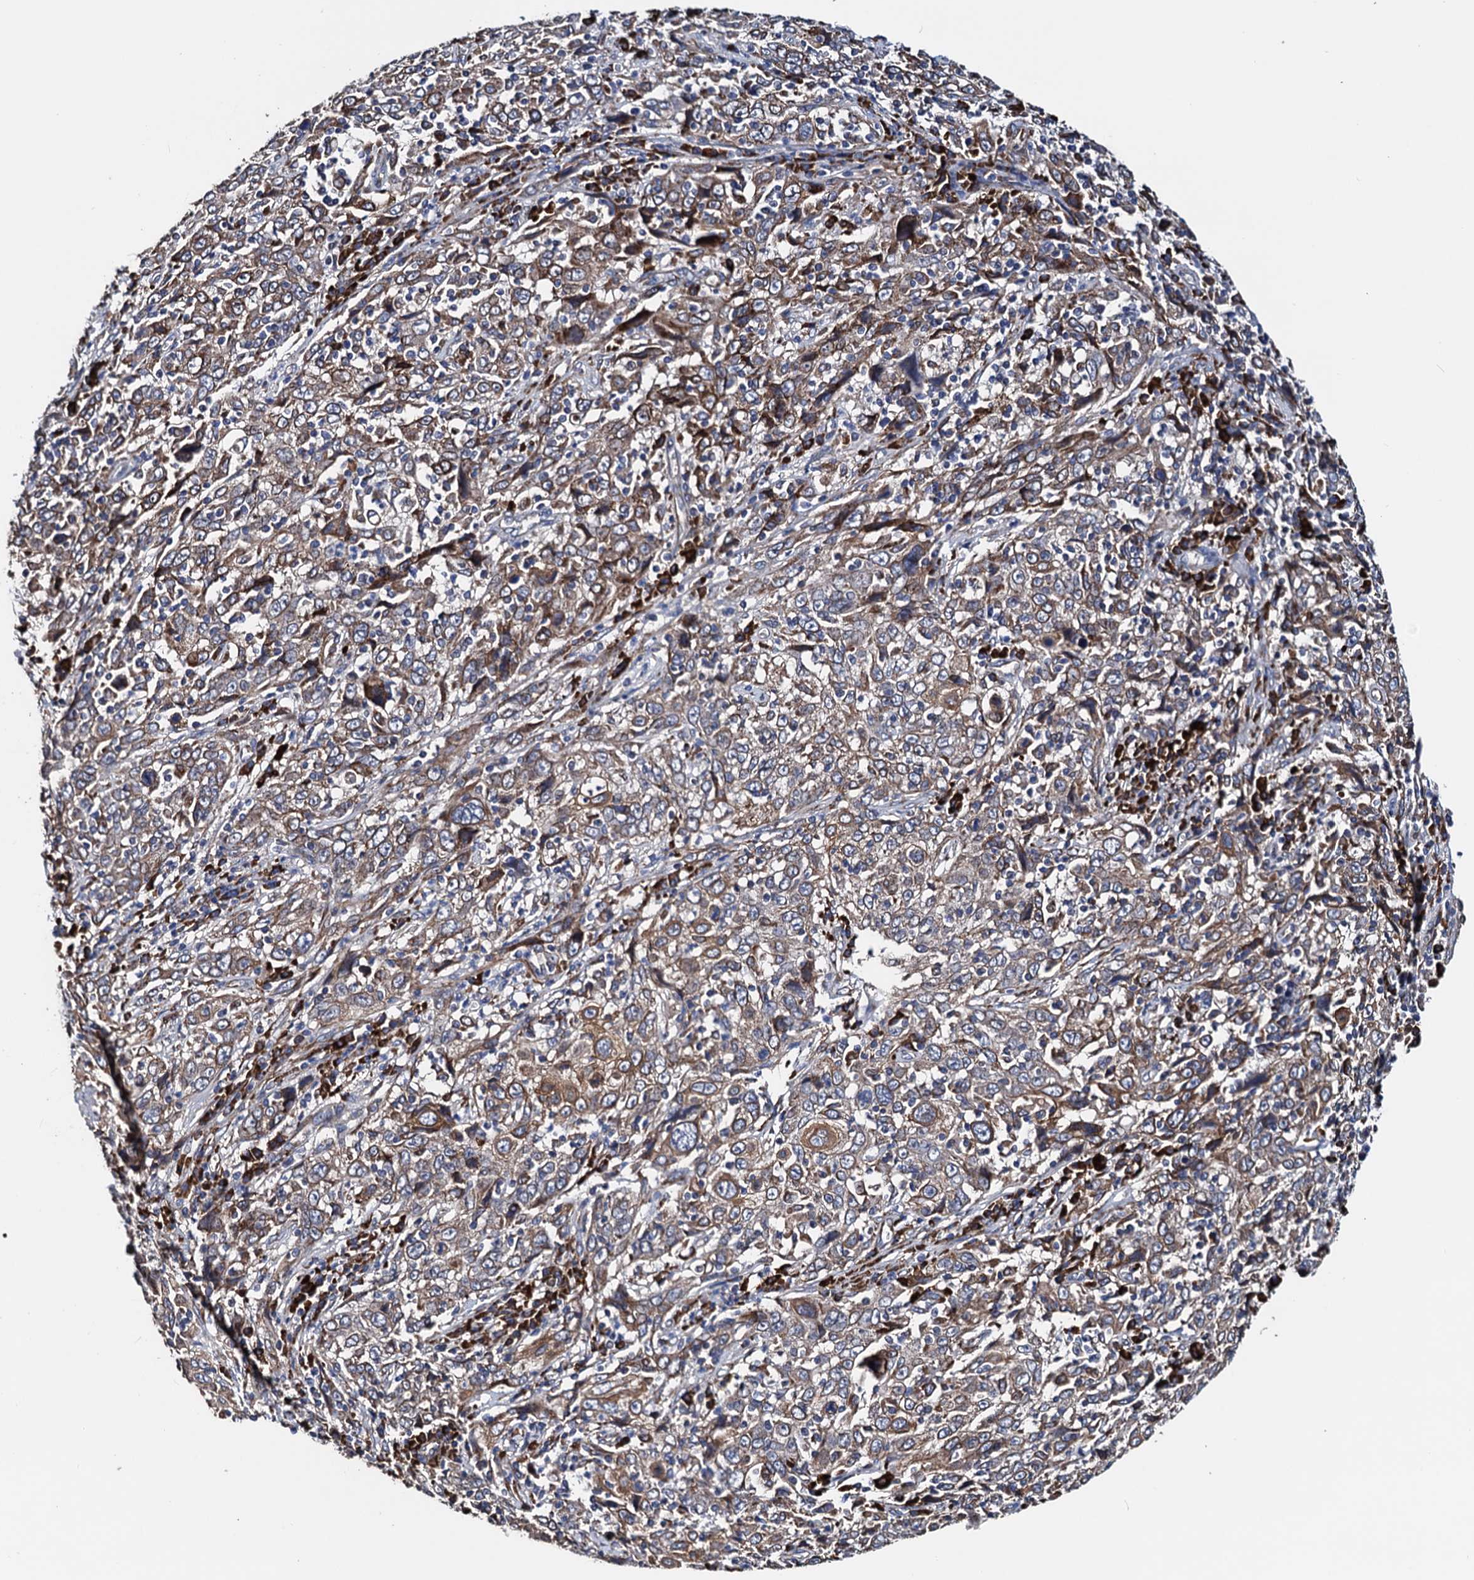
{"staining": {"intensity": "moderate", "quantity": "25%-75%", "location": "cytoplasmic/membranous"}, "tissue": "cervical cancer", "cell_type": "Tumor cells", "image_type": "cancer", "snomed": [{"axis": "morphology", "description": "Squamous cell carcinoma, NOS"}, {"axis": "topography", "description": "Cervix"}], "caption": "A high-resolution histopathology image shows immunohistochemistry staining of cervical squamous cell carcinoma, which shows moderate cytoplasmic/membranous positivity in approximately 25%-75% of tumor cells. The staining is performed using DAB brown chromogen to label protein expression. The nuclei are counter-stained blue using hematoxylin.", "gene": "AKAP11", "patient": {"sex": "female", "age": 46}}